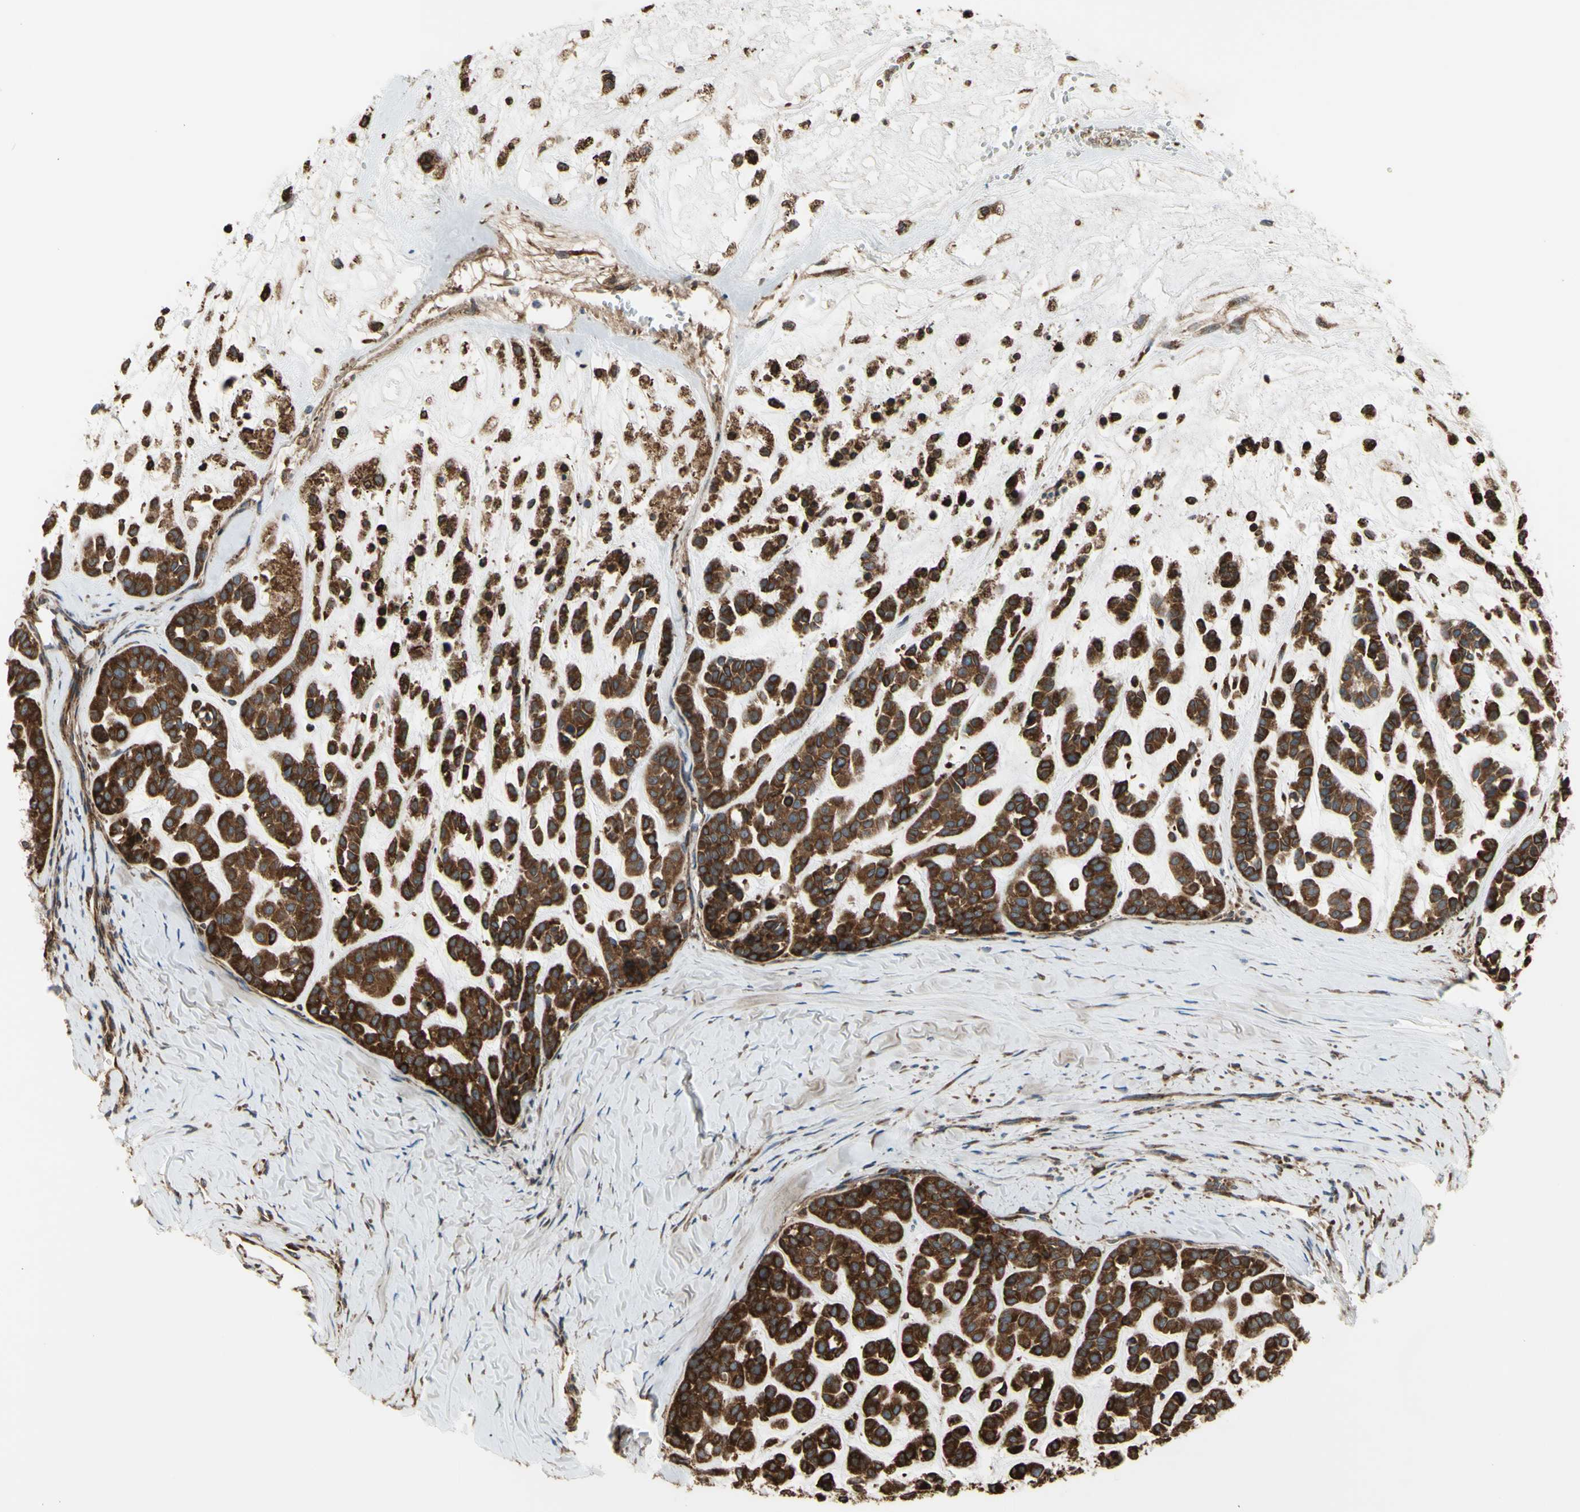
{"staining": {"intensity": "strong", "quantity": ">75%", "location": "cytoplasmic/membranous"}, "tissue": "head and neck cancer", "cell_type": "Tumor cells", "image_type": "cancer", "snomed": [{"axis": "morphology", "description": "Adenocarcinoma, NOS"}, {"axis": "morphology", "description": "Adenoma, NOS"}, {"axis": "topography", "description": "Head-Neck"}], "caption": "Immunohistochemical staining of human adenocarcinoma (head and neck) displays high levels of strong cytoplasmic/membranous expression in about >75% of tumor cells.", "gene": "SLC39A9", "patient": {"sex": "female", "age": 55}}